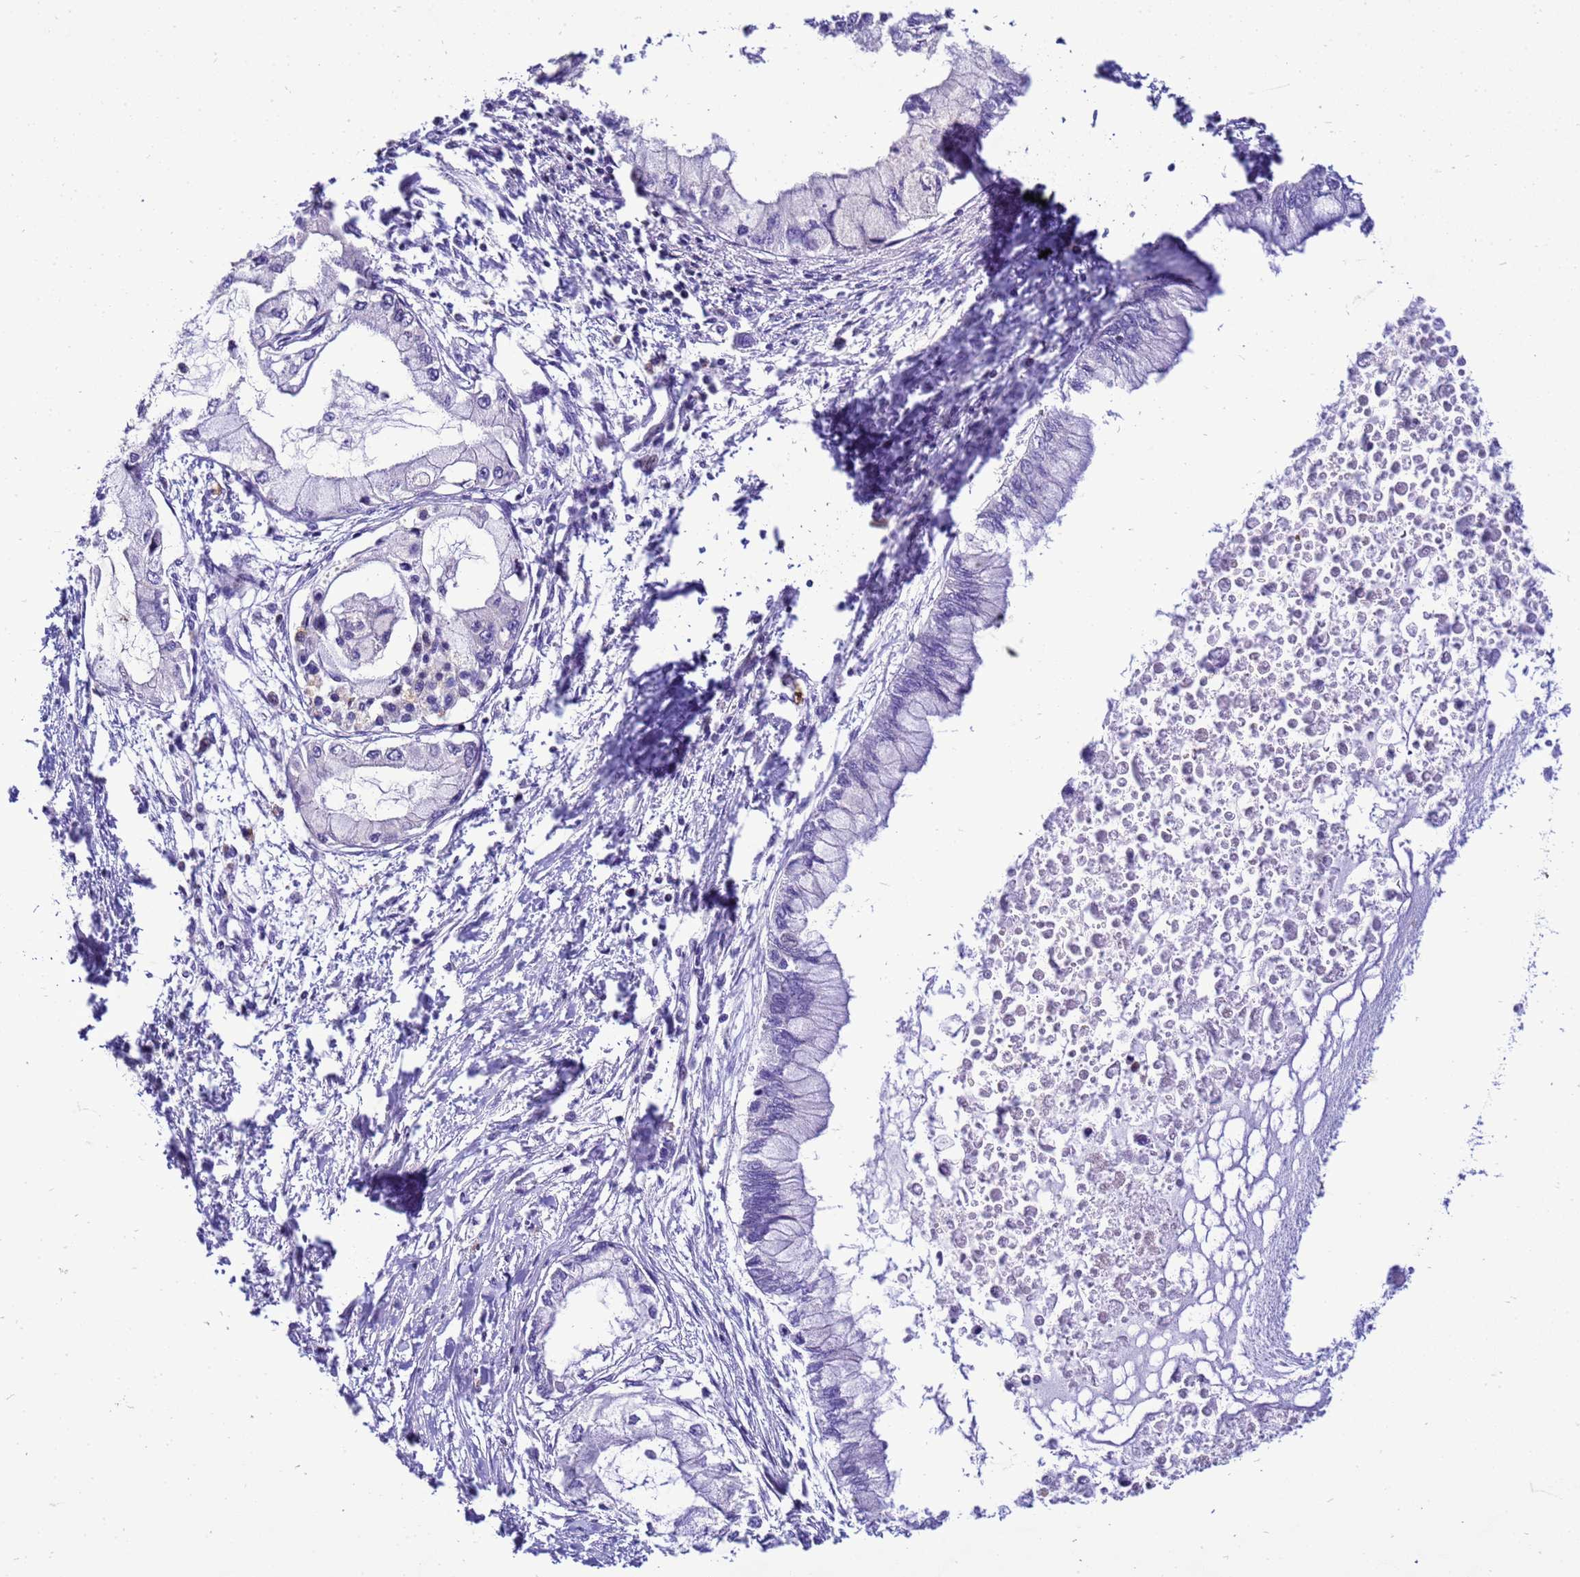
{"staining": {"intensity": "negative", "quantity": "none", "location": "none"}, "tissue": "pancreatic cancer", "cell_type": "Tumor cells", "image_type": "cancer", "snomed": [{"axis": "morphology", "description": "Adenocarcinoma, NOS"}, {"axis": "topography", "description": "Pancreas"}], "caption": "Pancreatic cancer (adenocarcinoma) was stained to show a protein in brown. There is no significant staining in tumor cells. (Stains: DAB (3,3'-diaminobenzidine) immunohistochemistry with hematoxylin counter stain, Microscopy: brightfield microscopy at high magnification).", "gene": "VPS4B", "patient": {"sex": "male", "age": 48}}